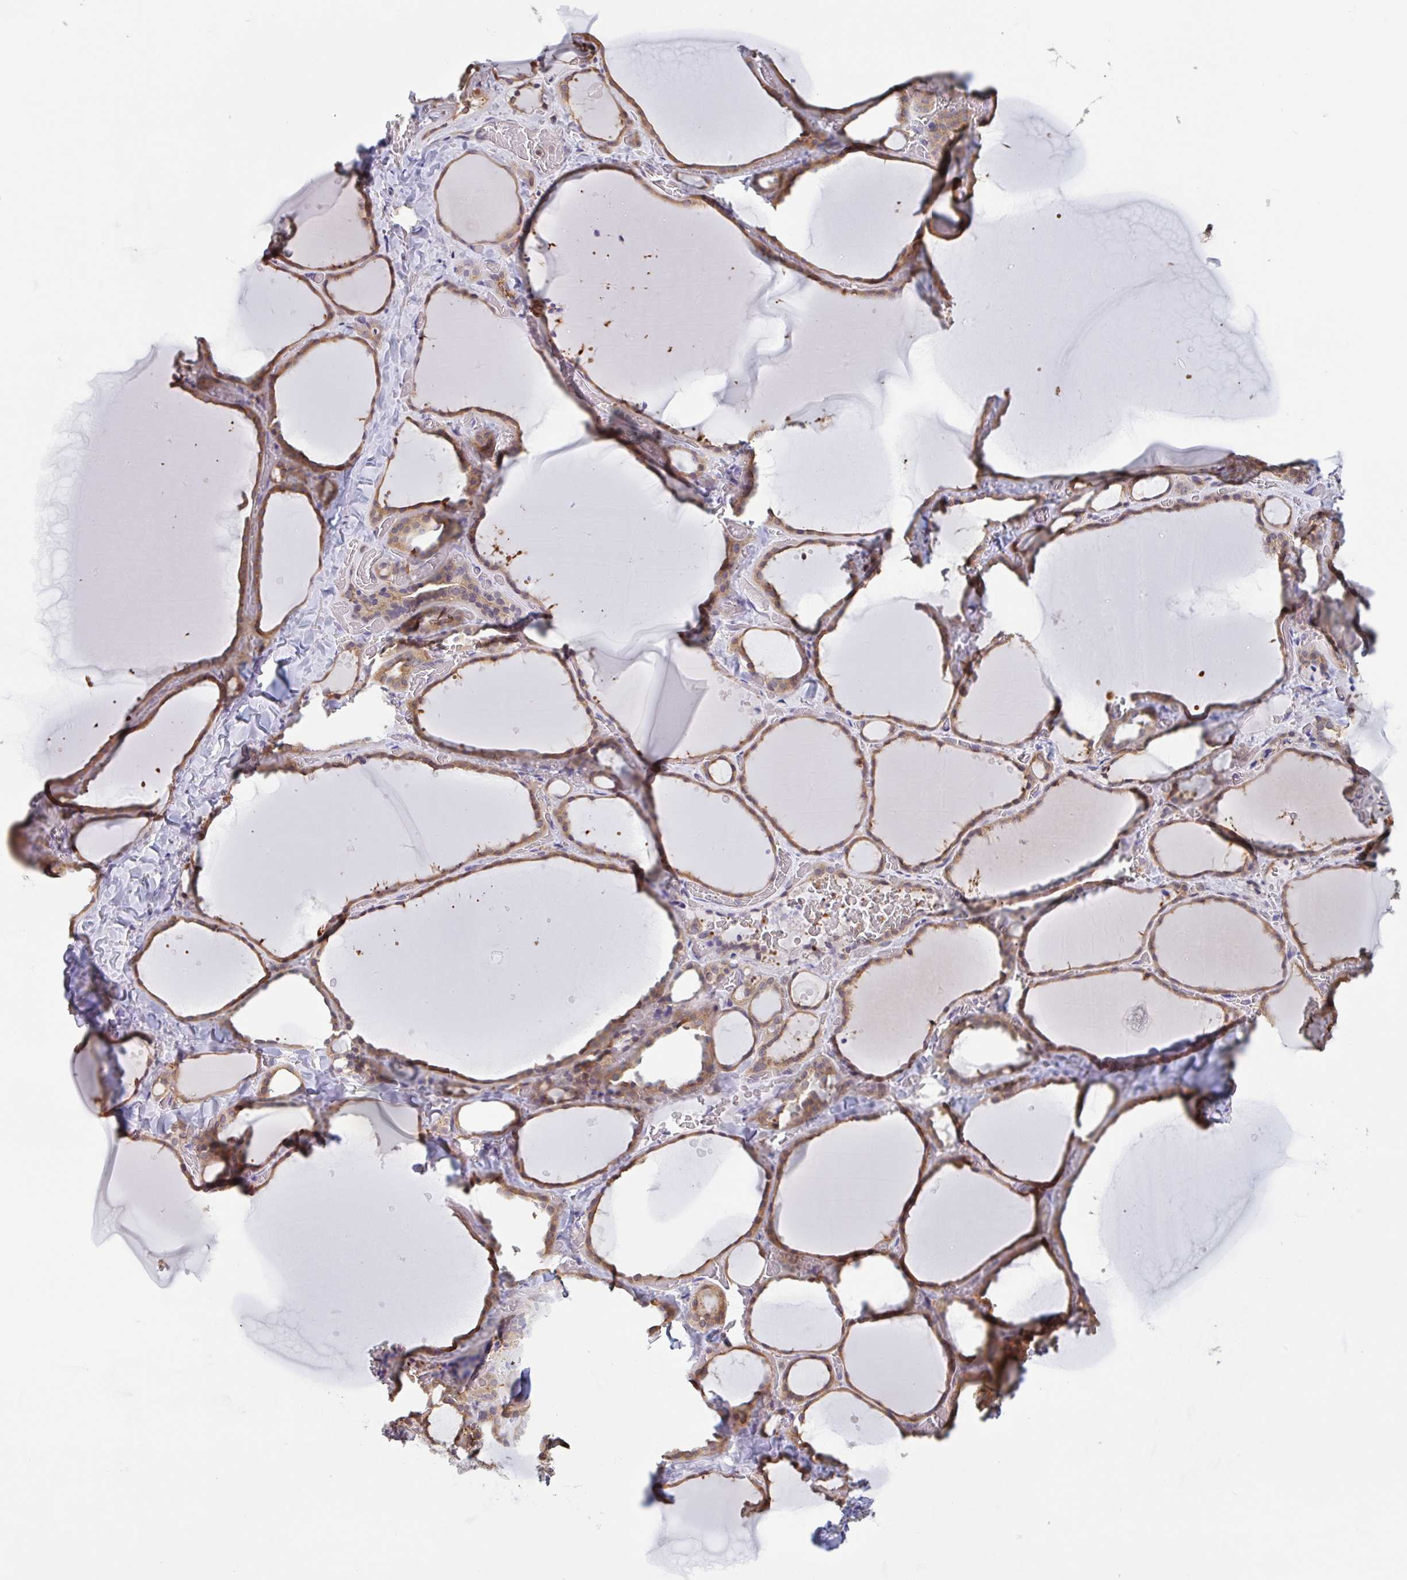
{"staining": {"intensity": "moderate", "quantity": ">75%", "location": "cytoplasmic/membranous,nuclear"}, "tissue": "thyroid gland", "cell_type": "Glandular cells", "image_type": "normal", "snomed": [{"axis": "morphology", "description": "Normal tissue, NOS"}, {"axis": "topography", "description": "Thyroid gland"}], "caption": "Thyroid gland stained with DAB (3,3'-diaminobenzidine) immunohistochemistry demonstrates medium levels of moderate cytoplasmic/membranous,nuclear expression in approximately >75% of glandular cells.", "gene": "OTOP2", "patient": {"sex": "female", "age": 36}}